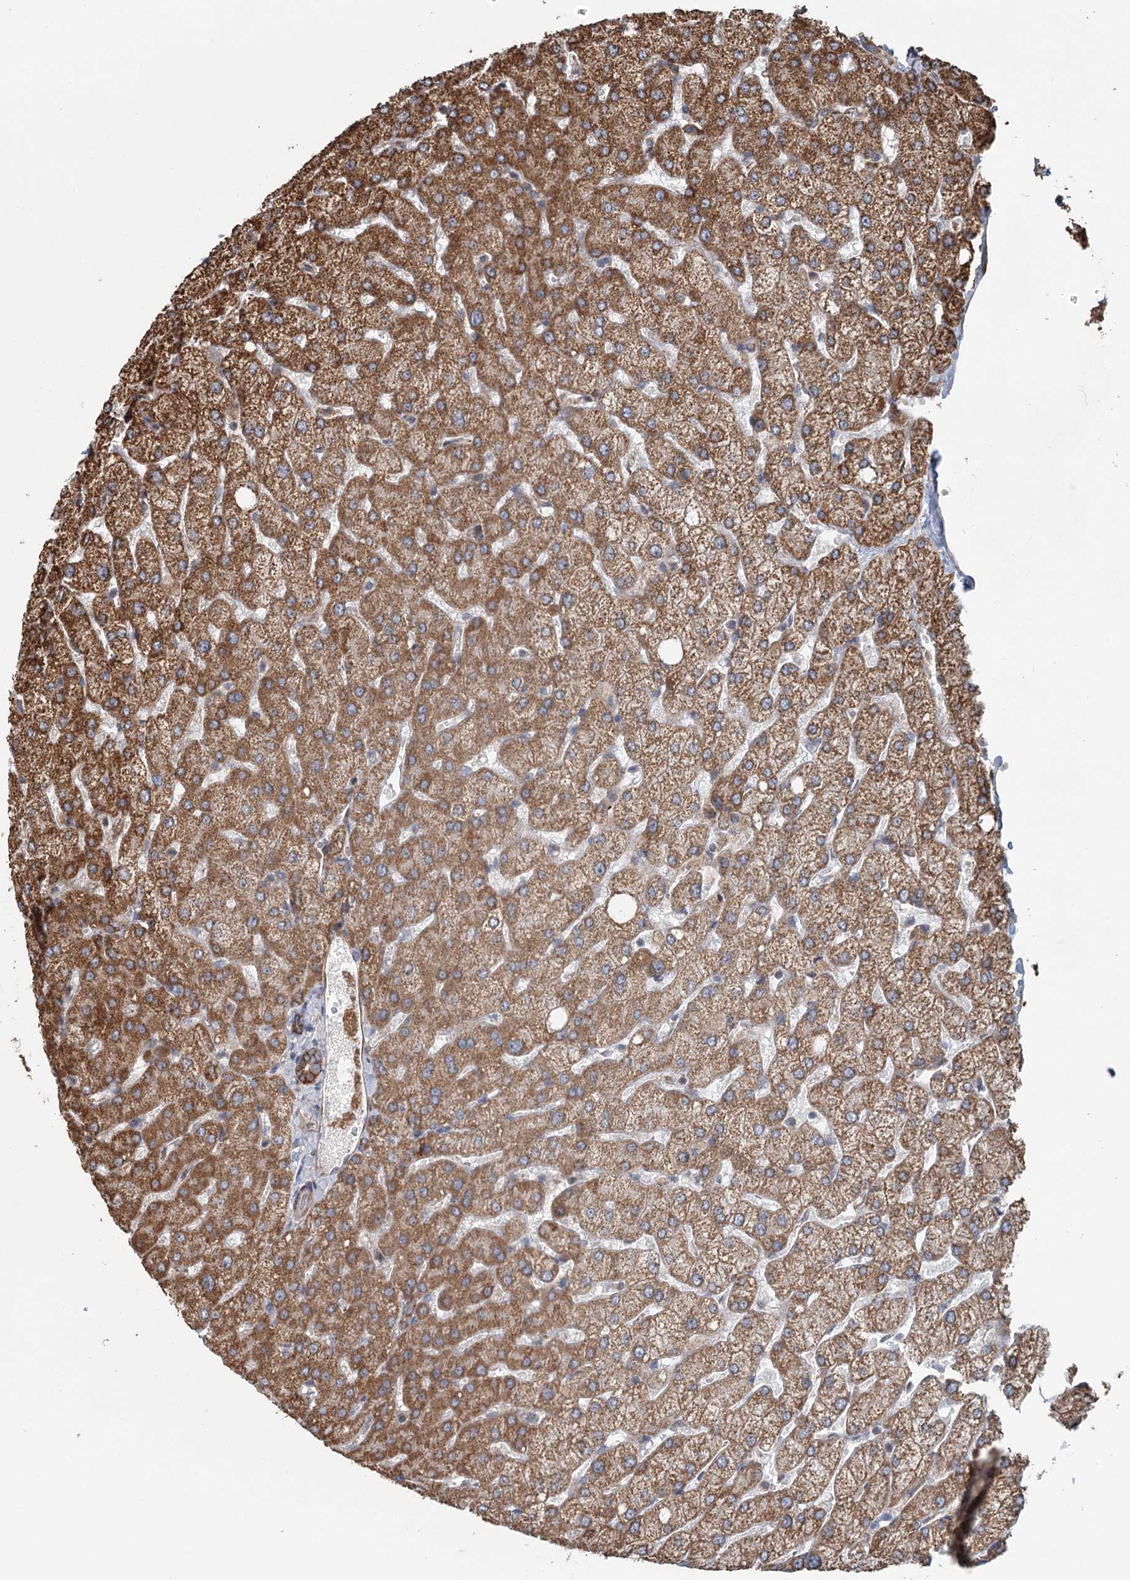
{"staining": {"intensity": "strong", "quantity": ">75%", "location": "cytoplasmic/membranous"}, "tissue": "liver", "cell_type": "Cholangiocytes", "image_type": "normal", "snomed": [{"axis": "morphology", "description": "Normal tissue, NOS"}, {"axis": "topography", "description": "Liver"}], "caption": "DAB (3,3'-diaminobenzidine) immunohistochemical staining of benign liver demonstrates strong cytoplasmic/membranous protein expression in approximately >75% of cholangiocytes.", "gene": "RNF111", "patient": {"sex": "female", "age": 54}}